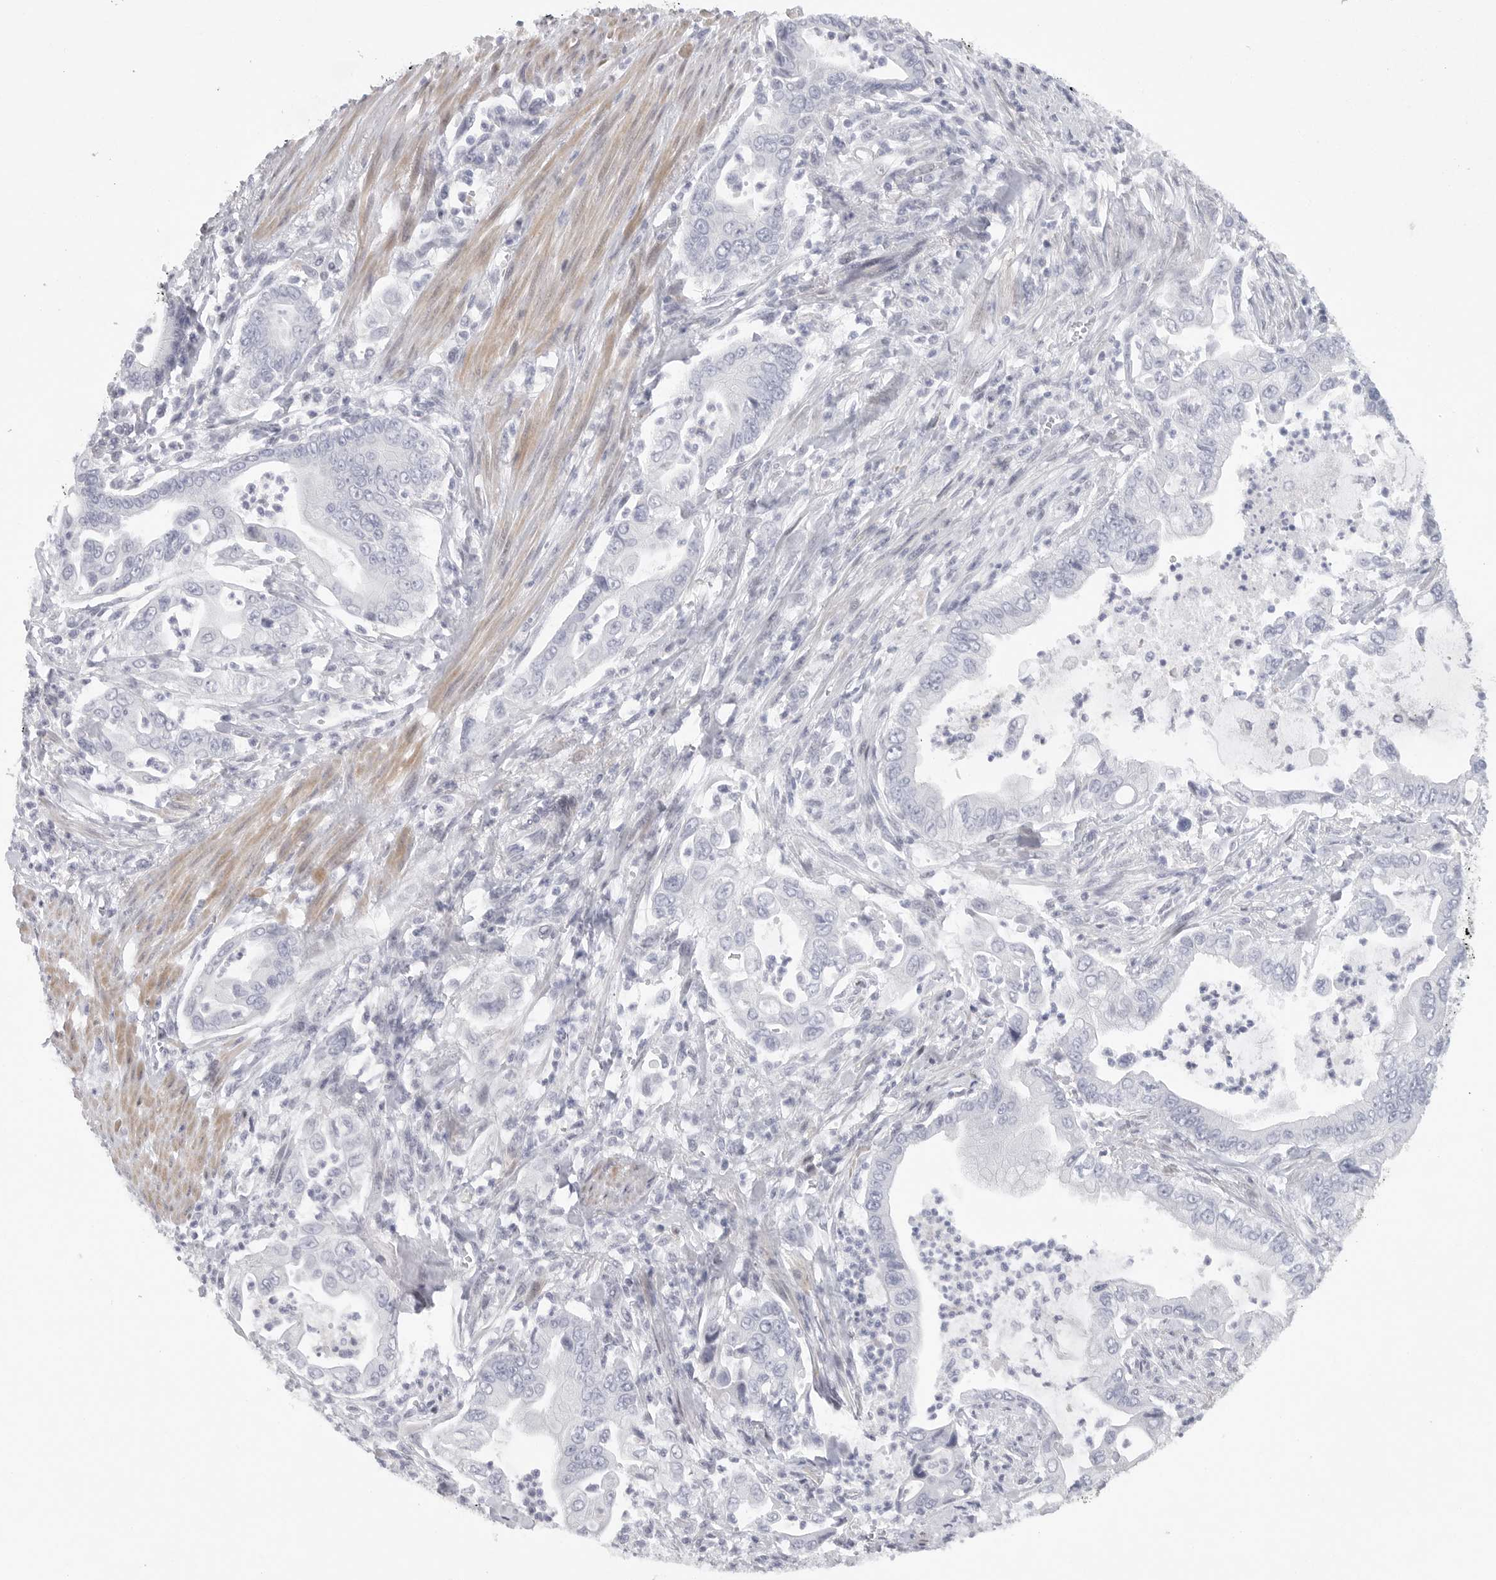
{"staining": {"intensity": "negative", "quantity": "none", "location": "none"}, "tissue": "pancreatic cancer", "cell_type": "Tumor cells", "image_type": "cancer", "snomed": [{"axis": "morphology", "description": "Adenocarcinoma, NOS"}, {"axis": "topography", "description": "Pancreas"}], "caption": "Human pancreatic cancer stained for a protein using immunohistochemistry (IHC) exhibits no positivity in tumor cells.", "gene": "TNR", "patient": {"sex": "male", "age": 78}}